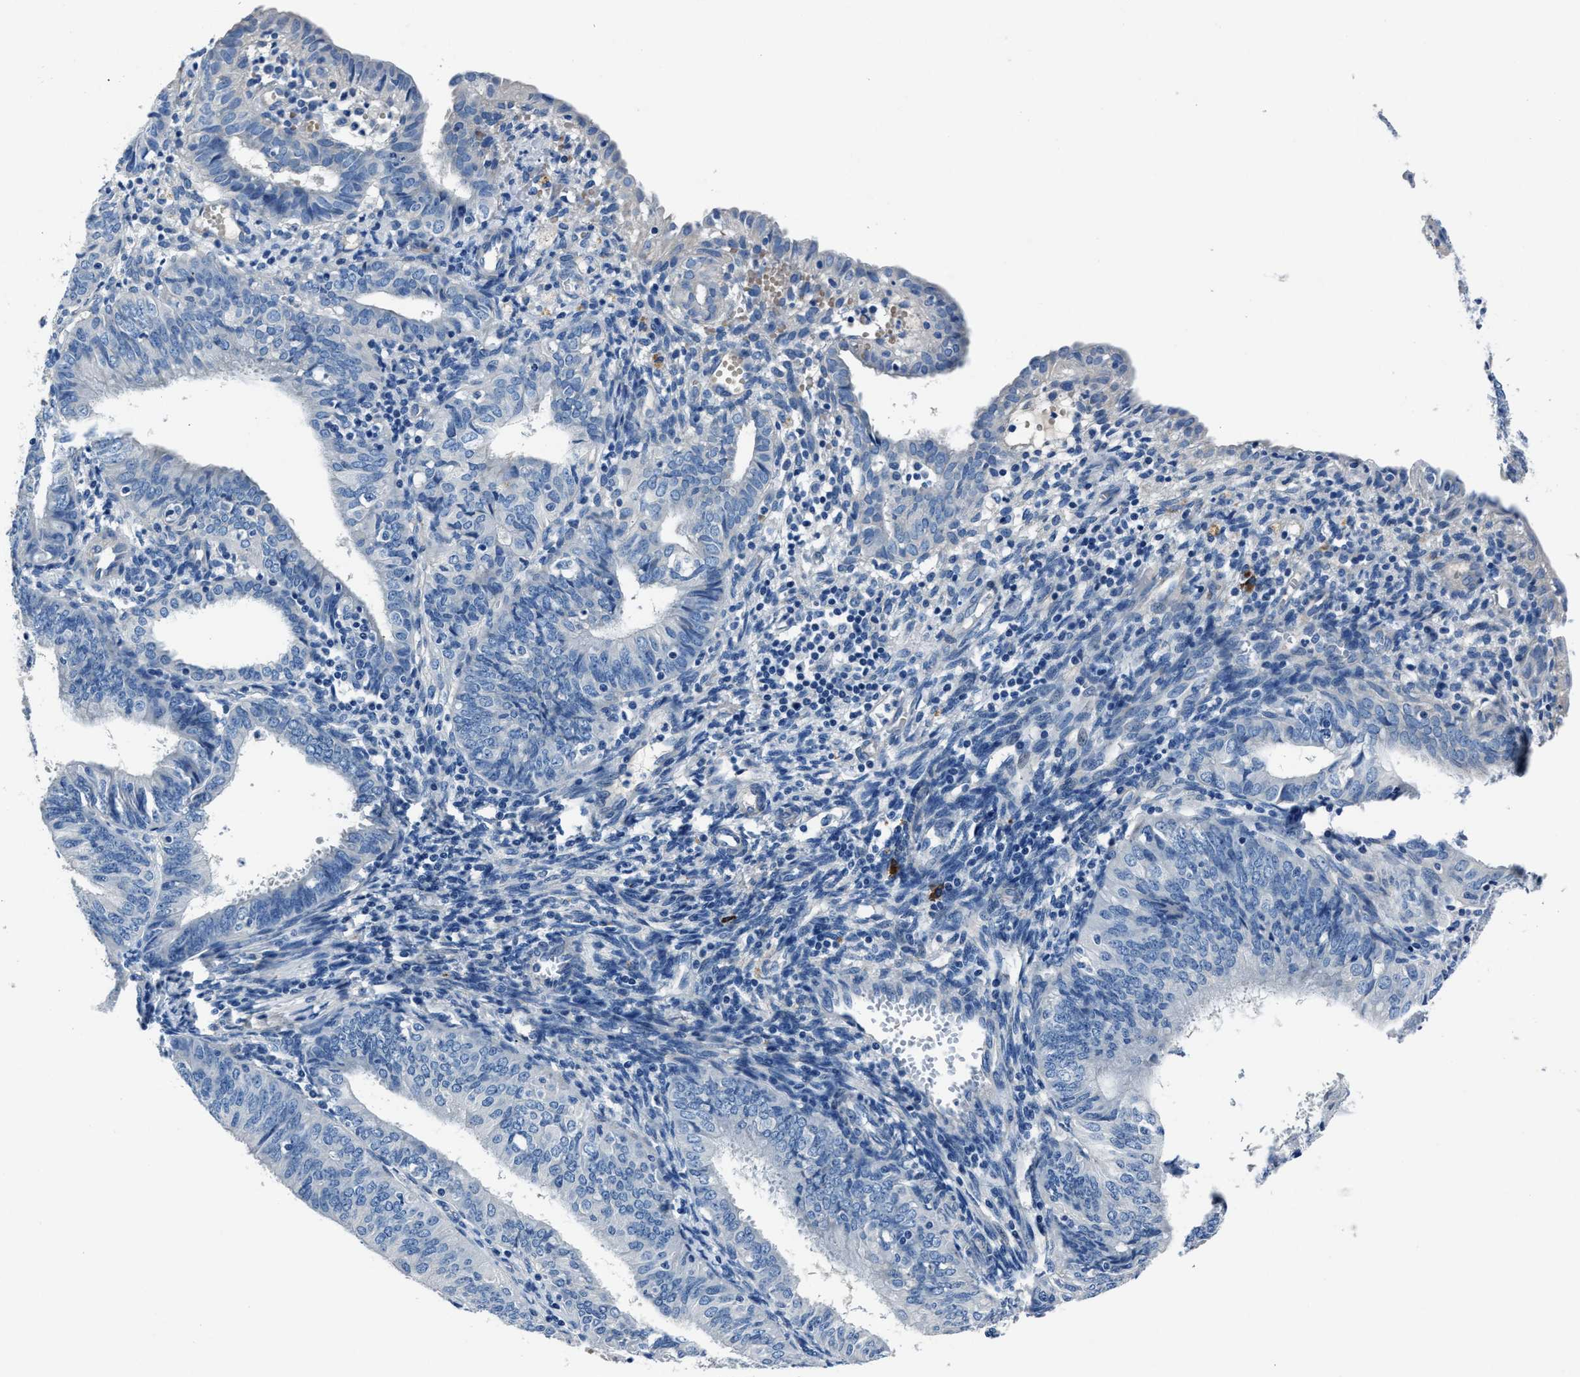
{"staining": {"intensity": "negative", "quantity": "none", "location": "none"}, "tissue": "endometrial cancer", "cell_type": "Tumor cells", "image_type": "cancer", "snomed": [{"axis": "morphology", "description": "Adenocarcinoma, NOS"}, {"axis": "topography", "description": "Endometrium"}], "caption": "Human endometrial cancer (adenocarcinoma) stained for a protein using immunohistochemistry displays no positivity in tumor cells.", "gene": "NACAD", "patient": {"sex": "female", "age": 58}}